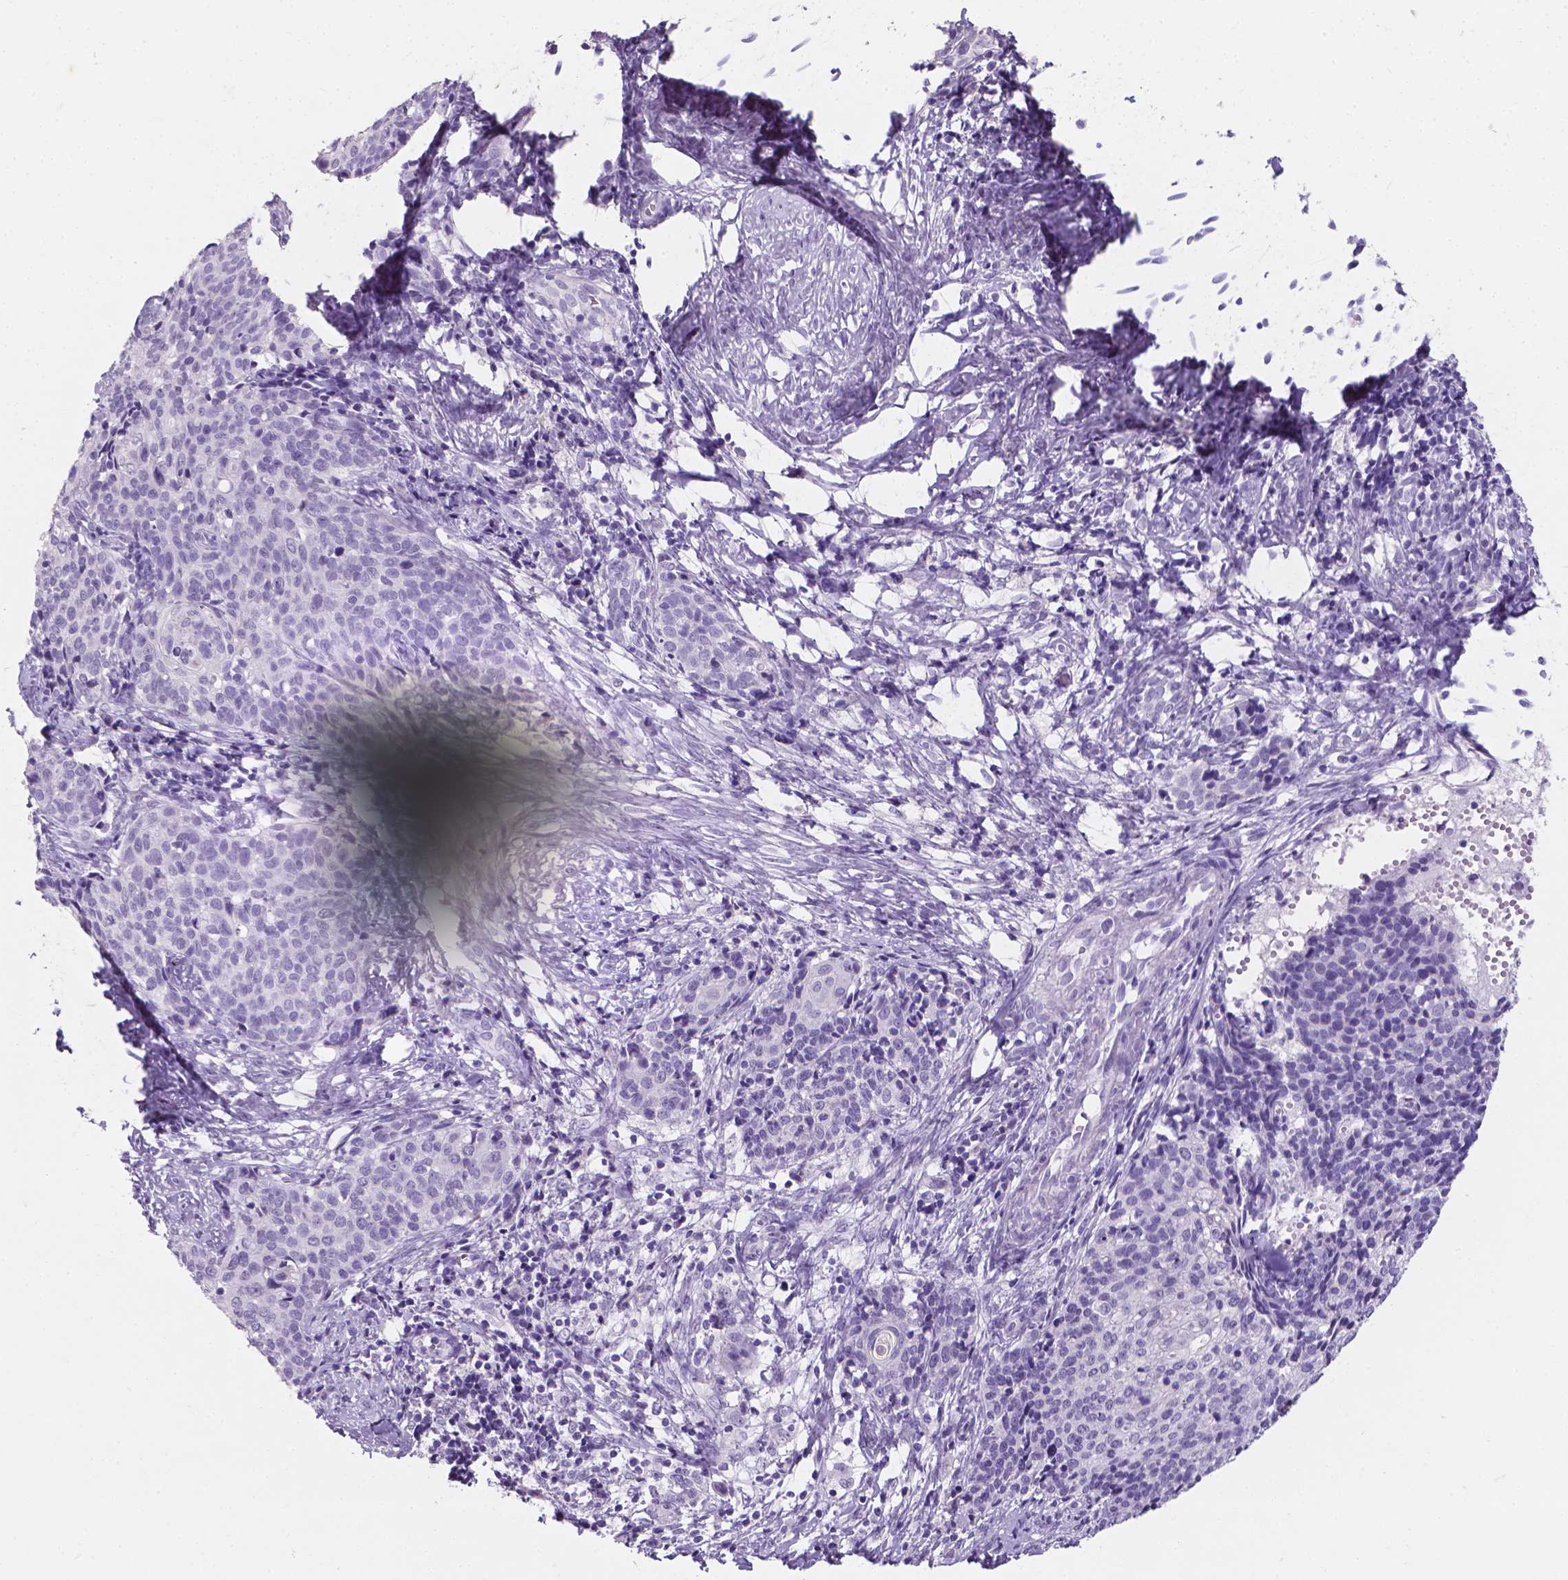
{"staining": {"intensity": "negative", "quantity": "none", "location": "none"}, "tissue": "cervical cancer", "cell_type": "Tumor cells", "image_type": "cancer", "snomed": [{"axis": "morphology", "description": "Squamous cell carcinoma, NOS"}, {"axis": "topography", "description": "Cervix"}], "caption": "Cervical cancer (squamous cell carcinoma) was stained to show a protein in brown. There is no significant positivity in tumor cells.", "gene": "XPNPEP2", "patient": {"sex": "female", "age": 39}}